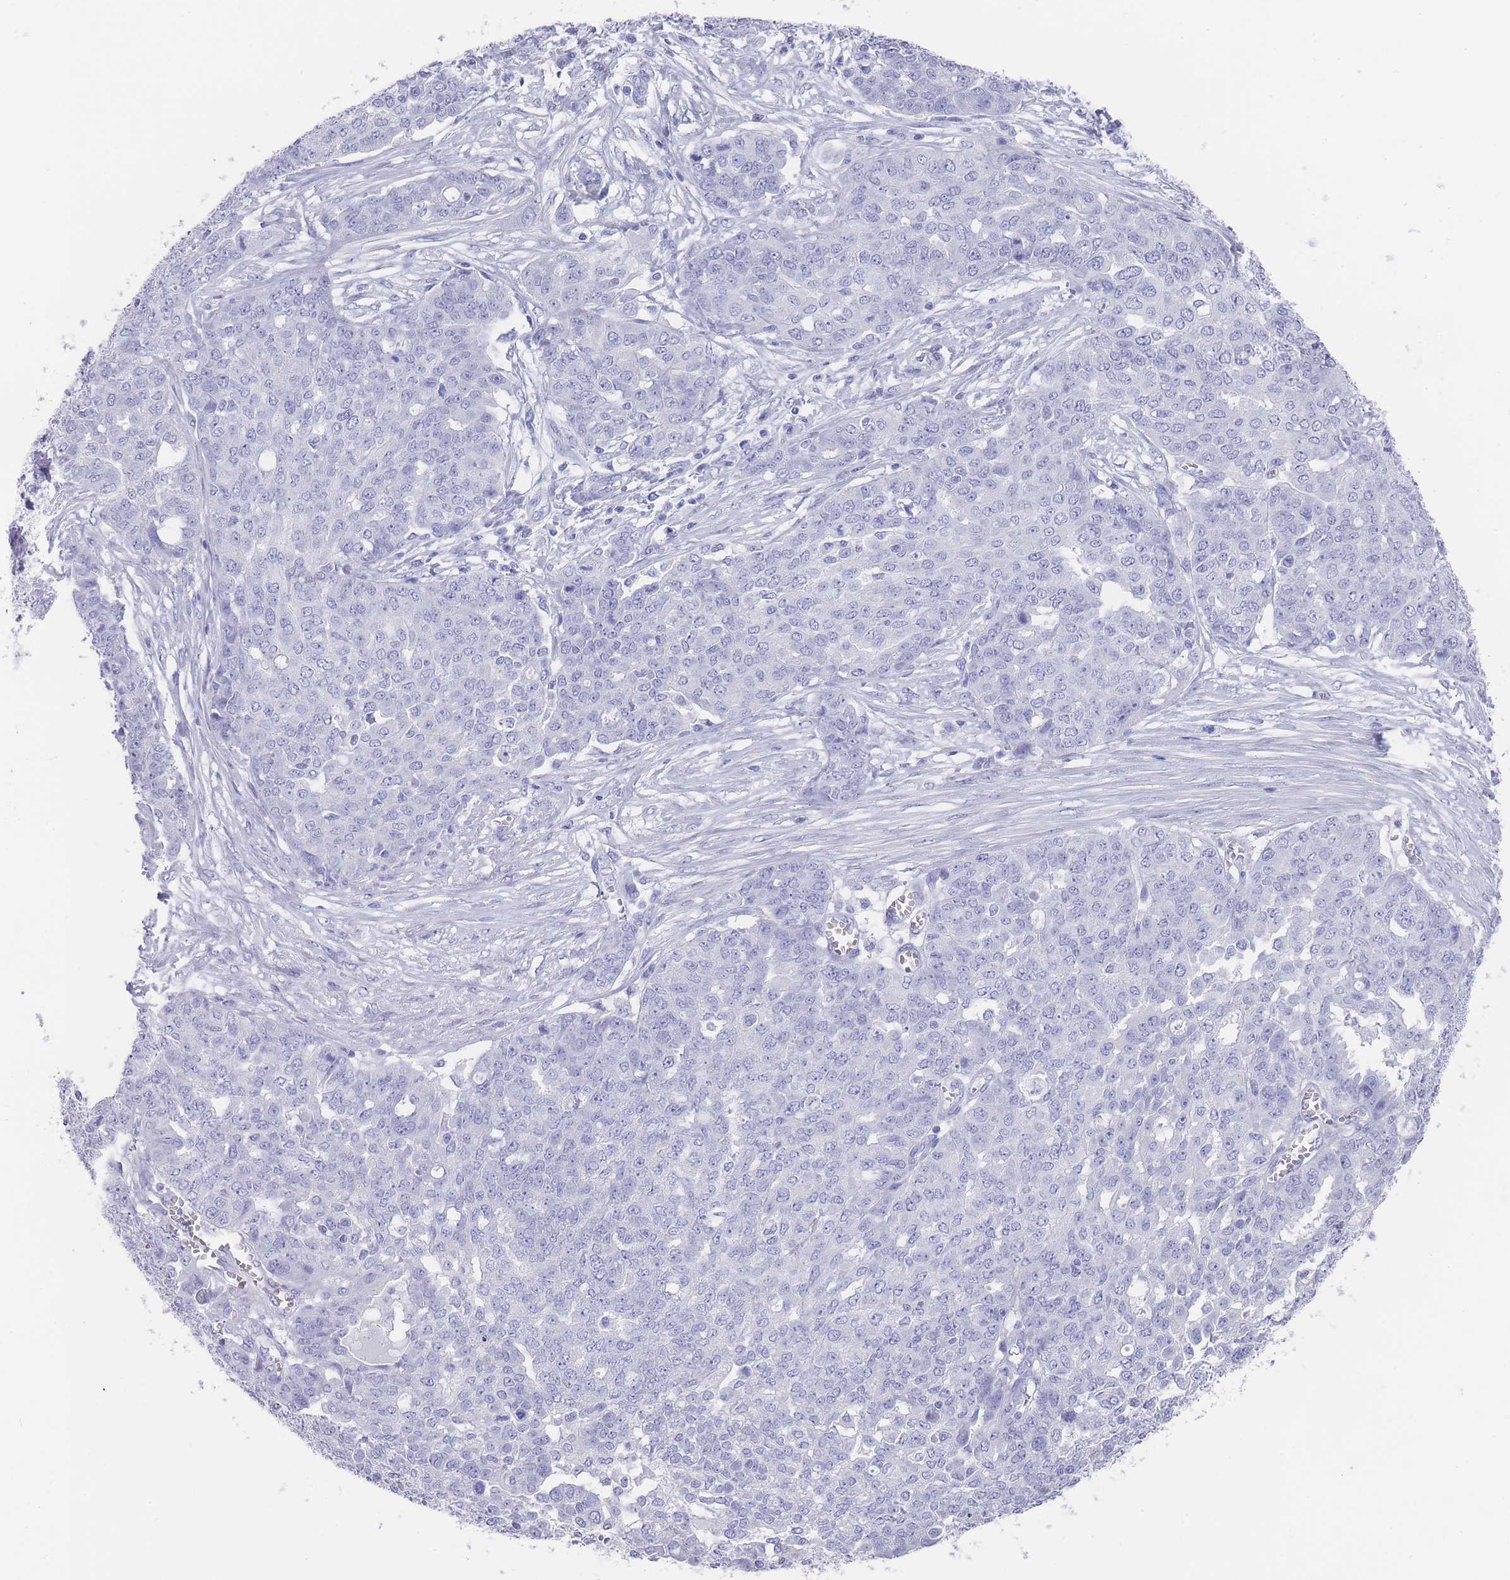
{"staining": {"intensity": "negative", "quantity": "none", "location": "none"}, "tissue": "ovarian cancer", "cell_type": "Tumor cells", "image_type": "cancer", "snomed": [{"axis": "morphology", "description": "Cystadenocarcinoma, serous, NOS"}, {"axis": "topography", "description": "Soft tissue"}, {"axis": "topography", "description": "Ovary"}], "caption": "Ovarian serous cystadenocarcinoma stained for a protein using immunohistochemistry (IHC) exhibits no staining tumor cells.", "gene": "RAB2B", "patient": {"sex": "female", "age": 57}}